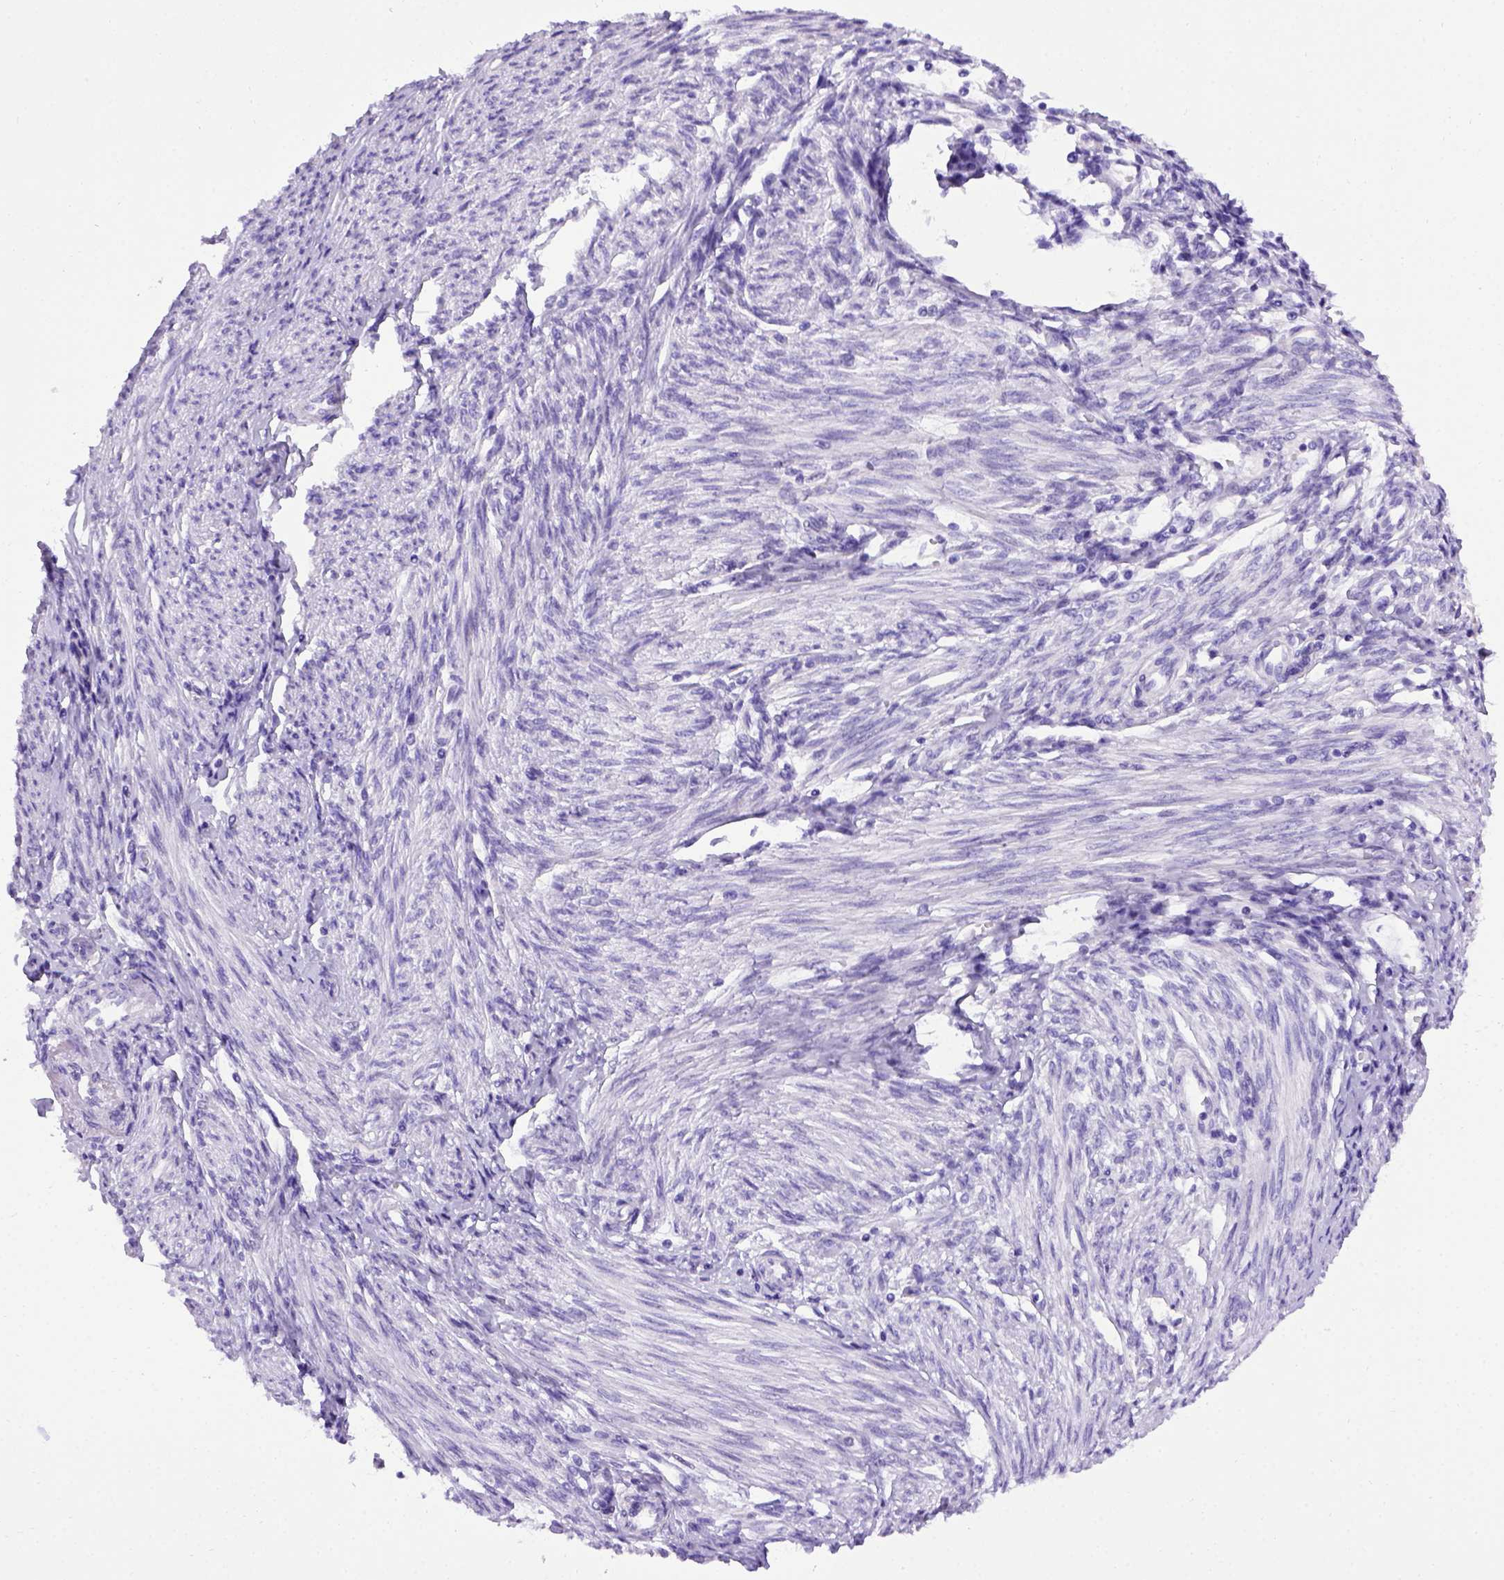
{"staining": {"intensity": "negative", "quantity": "none", "location": "none"}, "tissue": "endometrial cancer", "cell_type": "Tumor cells", "image_type": "cancer", "snomed": [{"axis": "morphology", "description": "Adenocarcinoma, NOS"}, {"axis": "topography", "description": "Endometrium"}], "caption": "The IHC micrograph has no significant positivity in tumor cells of endometrial cancer (adenocarcinoma) tissue.", "gene": "ADAM12", "patient": {"sex": "female", "age": 68}}